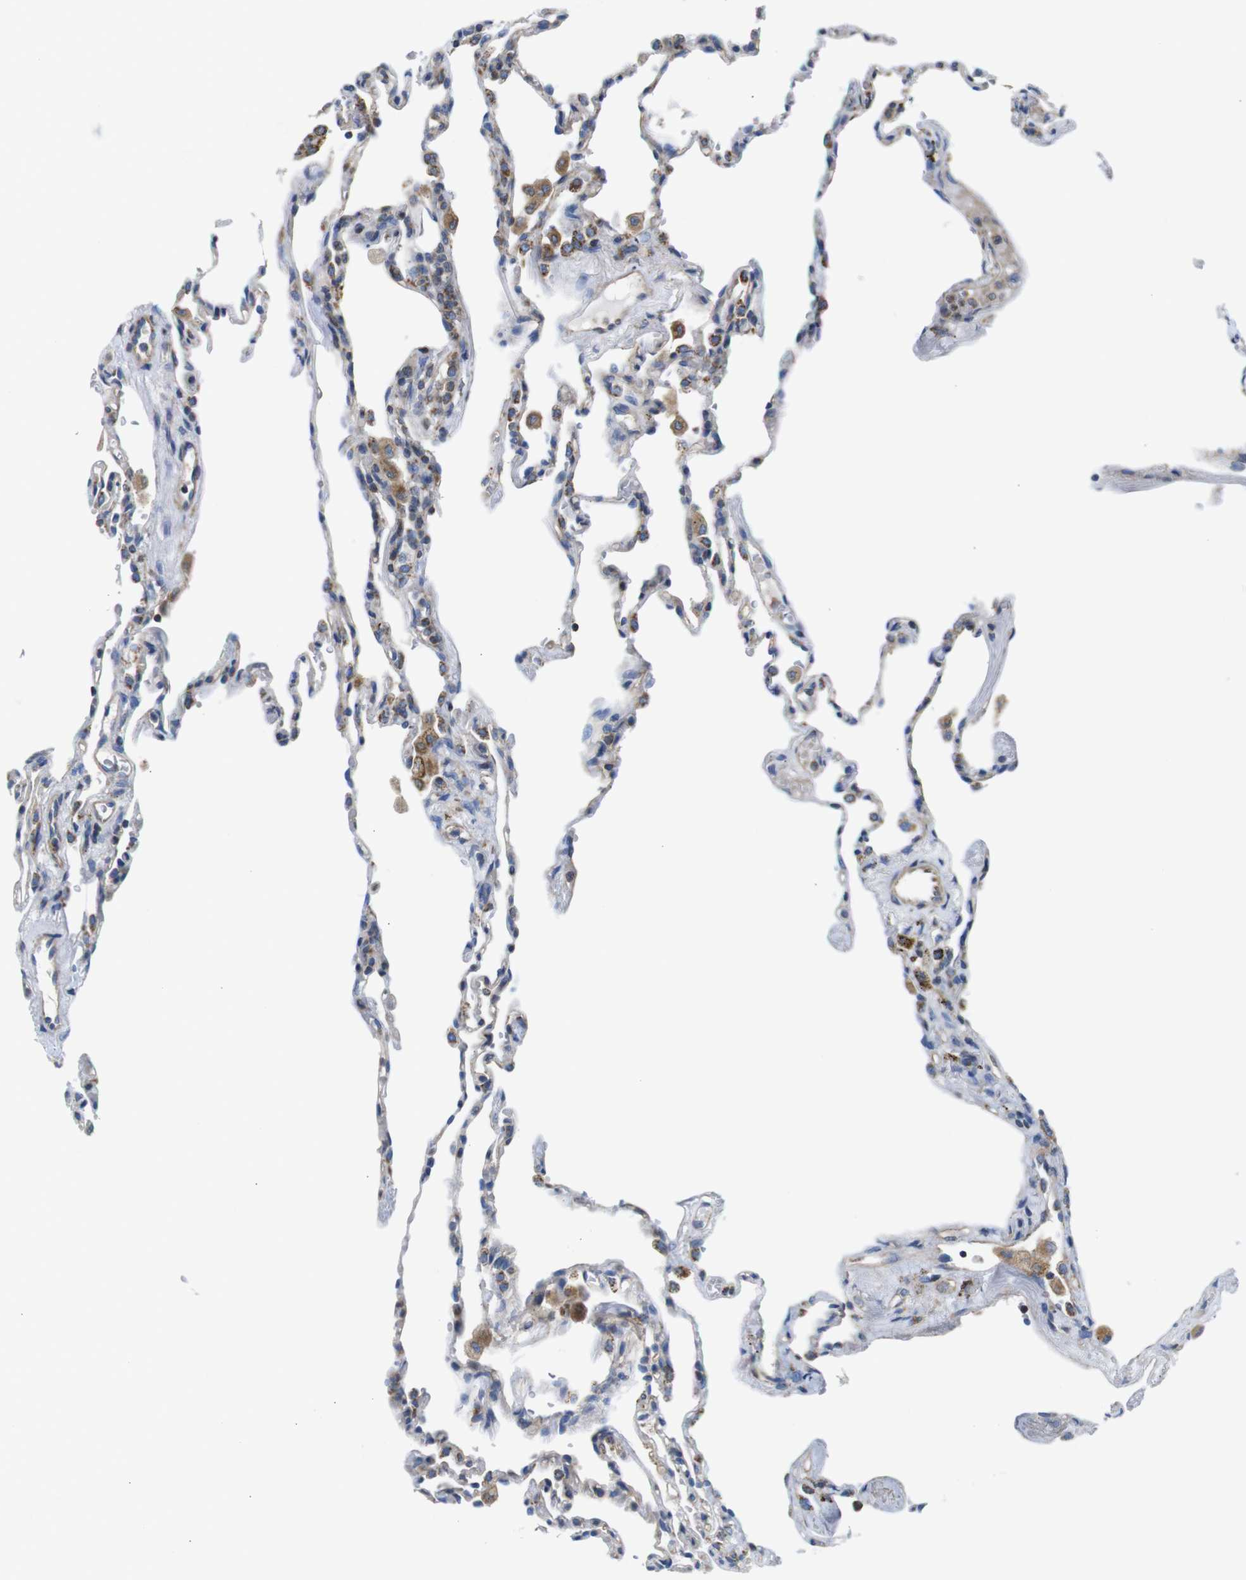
{"staining": {"intensity": "moderate", "quantity": "<25%", "location": "cytoplasmic/membranous"}, "tissue": "lung", "cell_type": "Alveolar cells", "image_type": "normal", "snomed": [{"axis": "morphology", "description": "Normal tissue, NOS"}, {"axis": "topography", "description": "Lung"}], "caption": "Moderate cytoplasmic/membranous expression for a protein is seen in approximately <25% of alveolar cells of normal lung using immunohistochemistry (IHC).", "gene": "PDCD1LG2", "patient": {"sex": "male", "age": 59}}